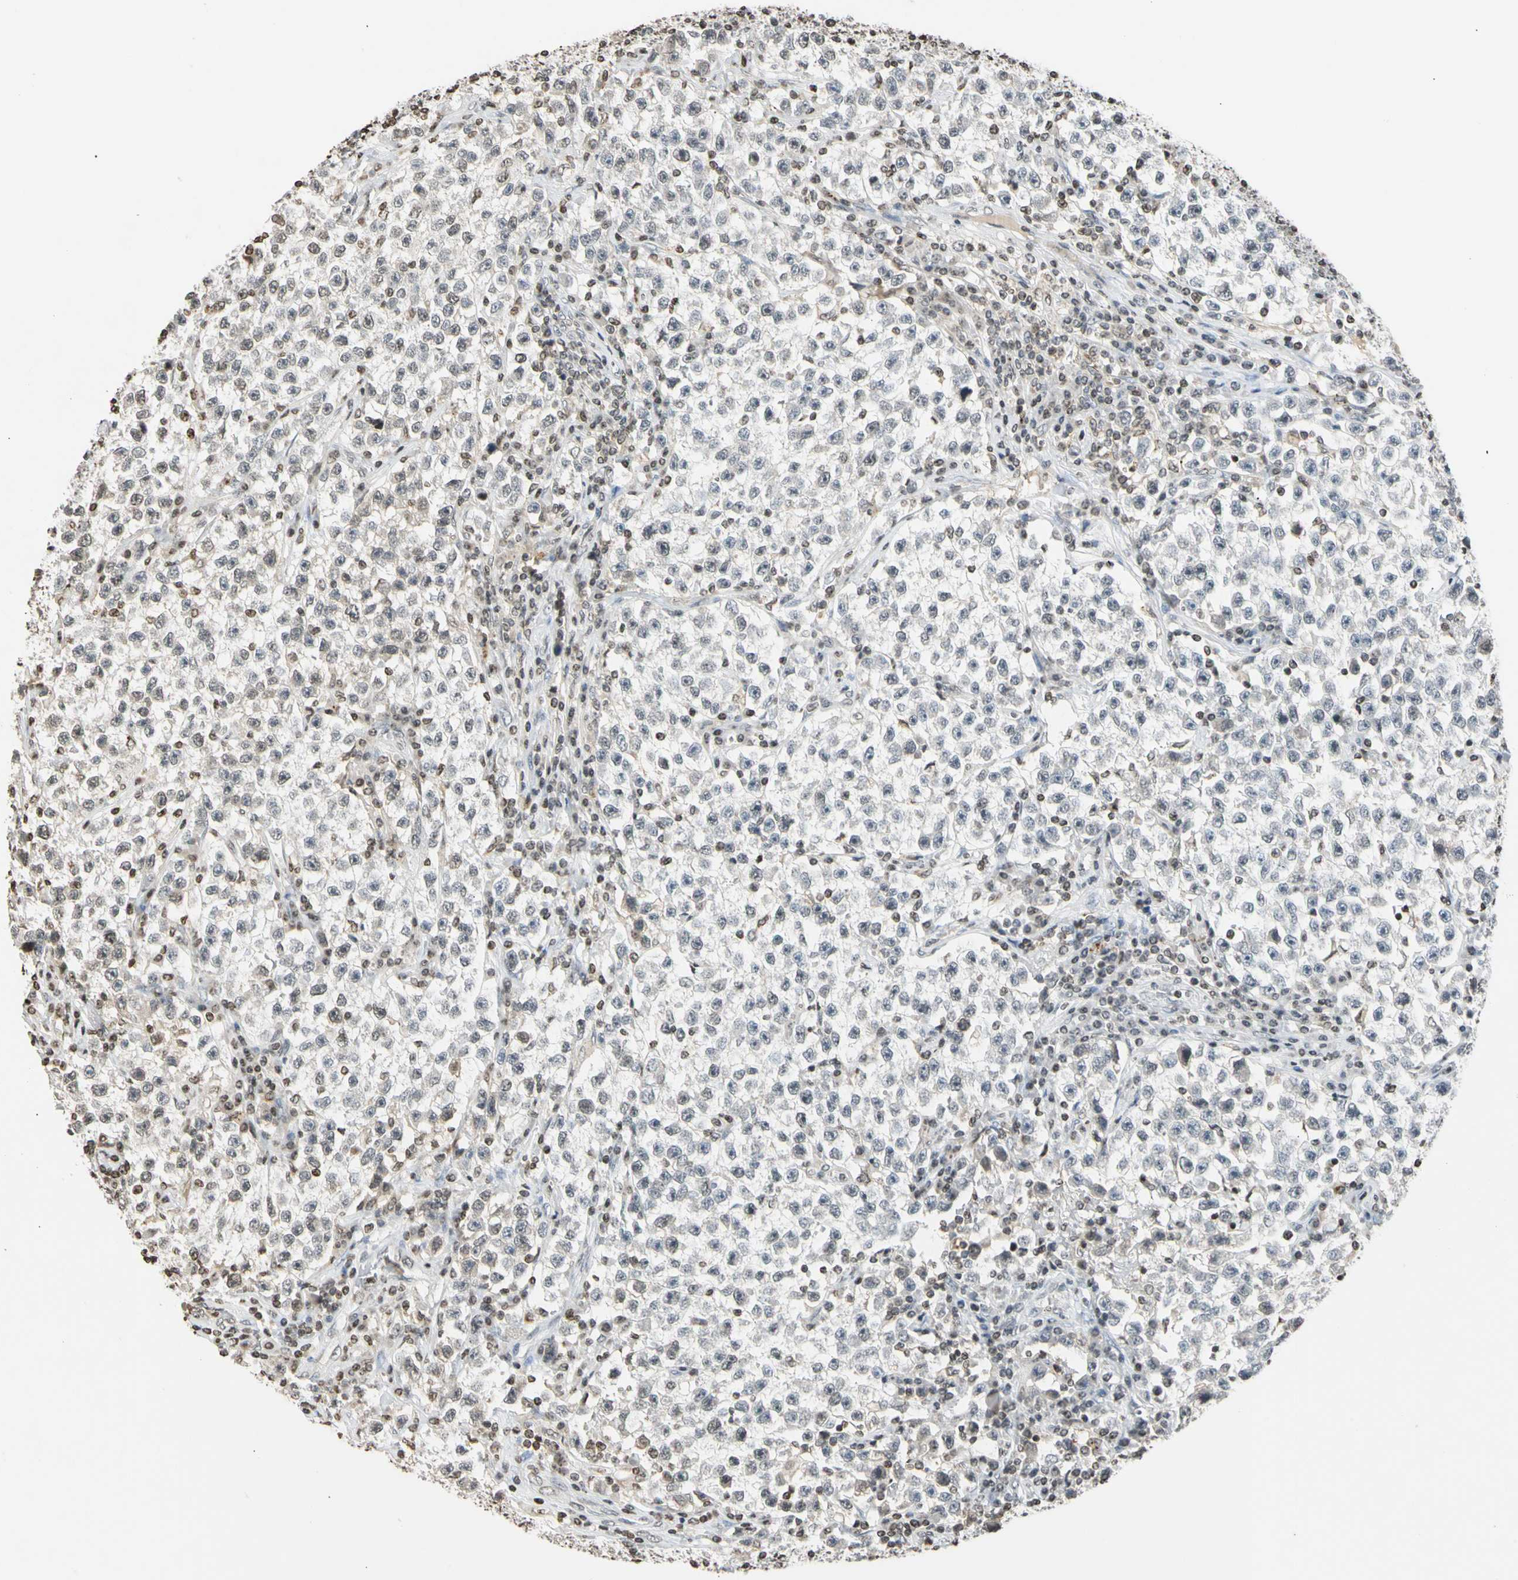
{"staining": {"intensity": "negative", "quantity": "none", "location": "none"}, "tissue": "testis cancer", "cell_type": "Tumor cells", "image_type": "cancer", "snomed": [{"axis": "morphology", "description": "Seminoma, NOS"}, {"axis": "topography", "description": "Testis"}], "caption": "DAB immunohistochemical staining of human testis seminoma demonstrates no significant staining in tumor cells.", "gene": "GPX4", "patient": {"sex": "male", "age": 22}}